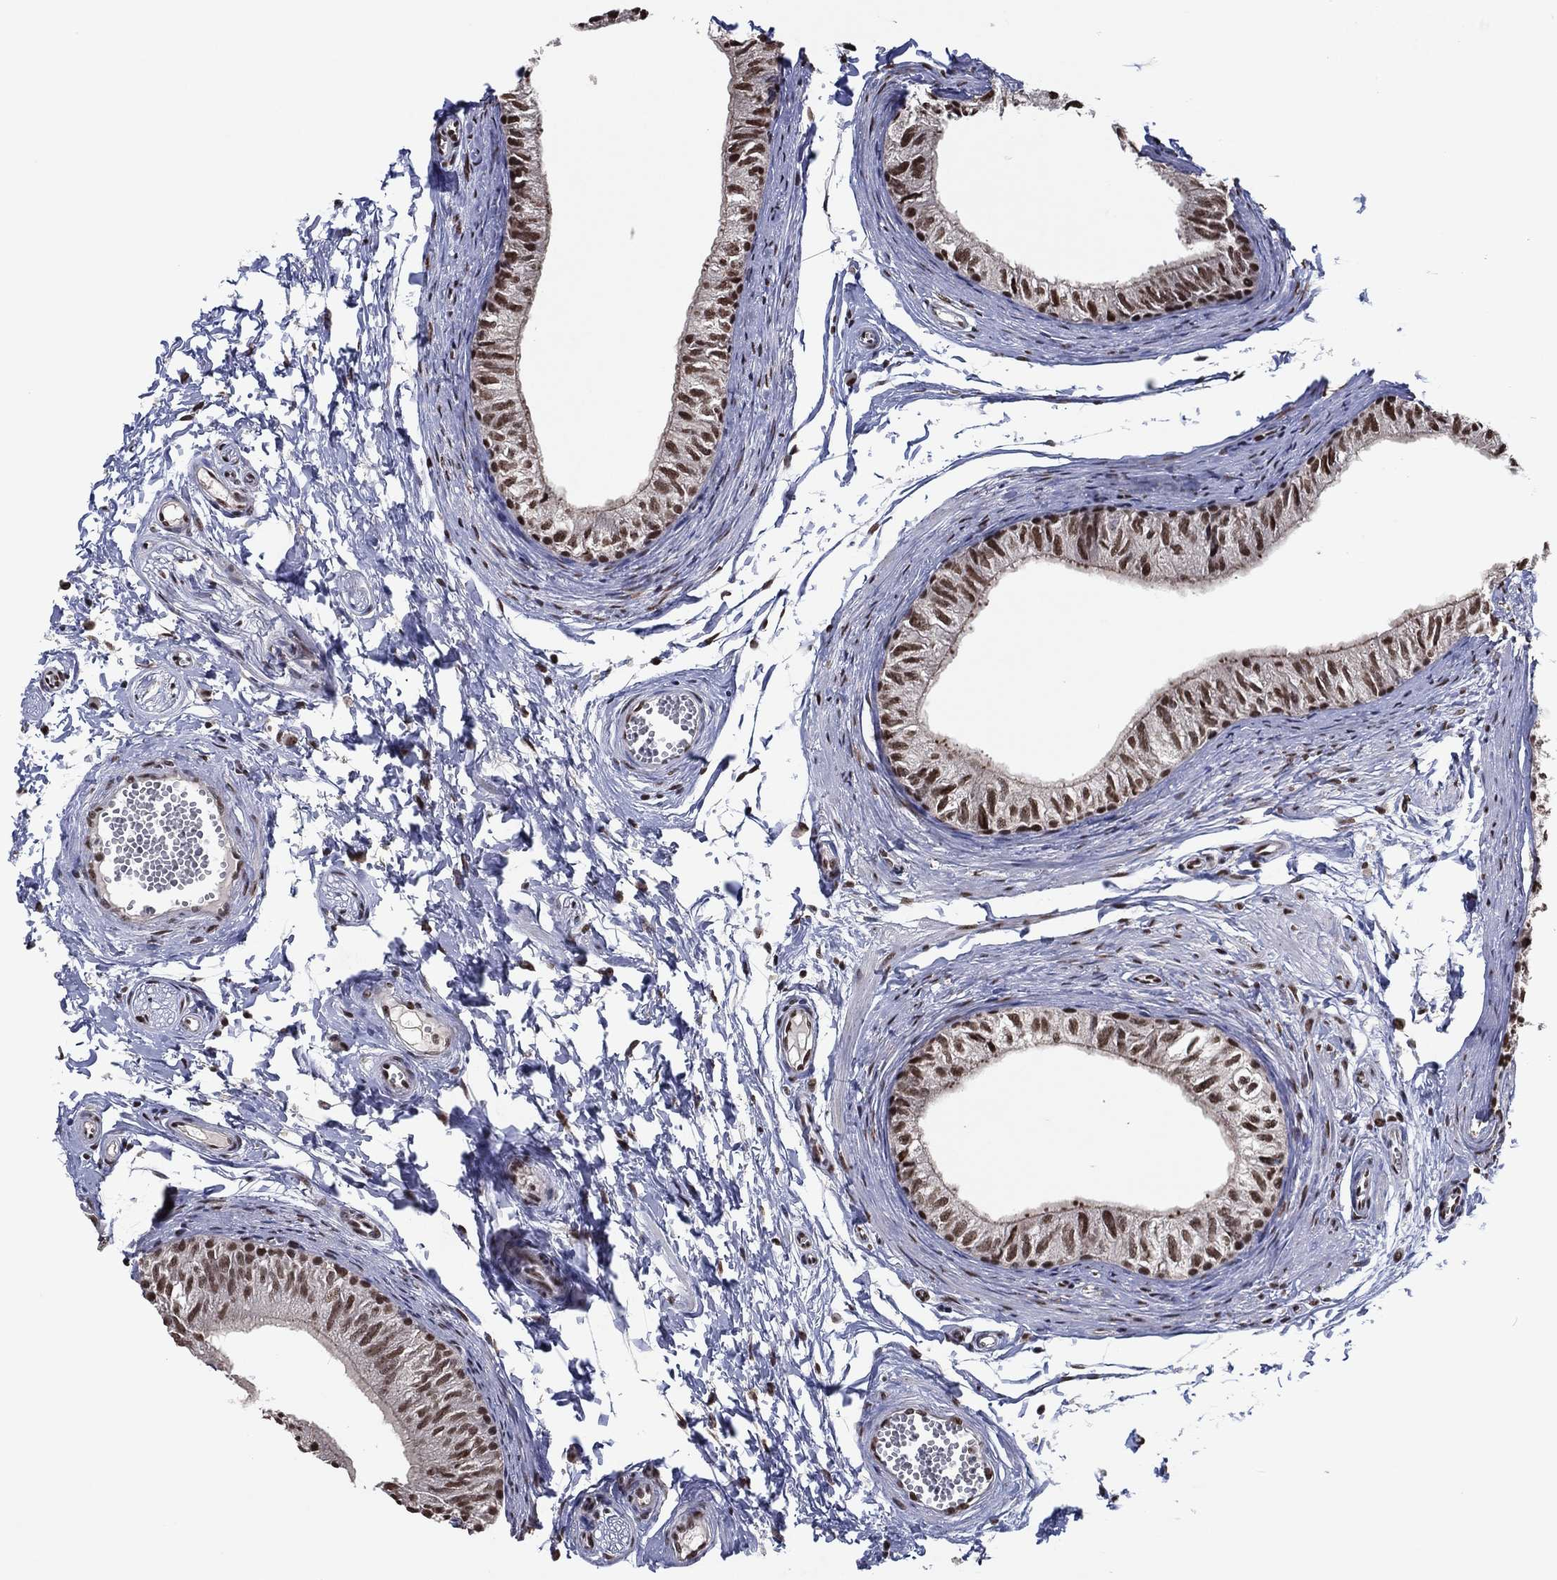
{"staining": {"intensity": "strong", "quantity": "25%-75%", "location": "nuclear"}, "tissue": "epididymis", "cell_type": "Glandular cells", "image_type": "normal", "snomed": [{"axis": "morphology", "description": "Normal tissue, NOS"}, {"axis": "topography", "description": "Epididymis"}], "caption": "A photomicrograph of epididymis stained for a protein reveals strong nuclear brown staining in glandular cells. (IHC, brightfield microscopy, high magnification).", "gene": "ZBTB42", "patient": {"sex": "male", "age": 22}}